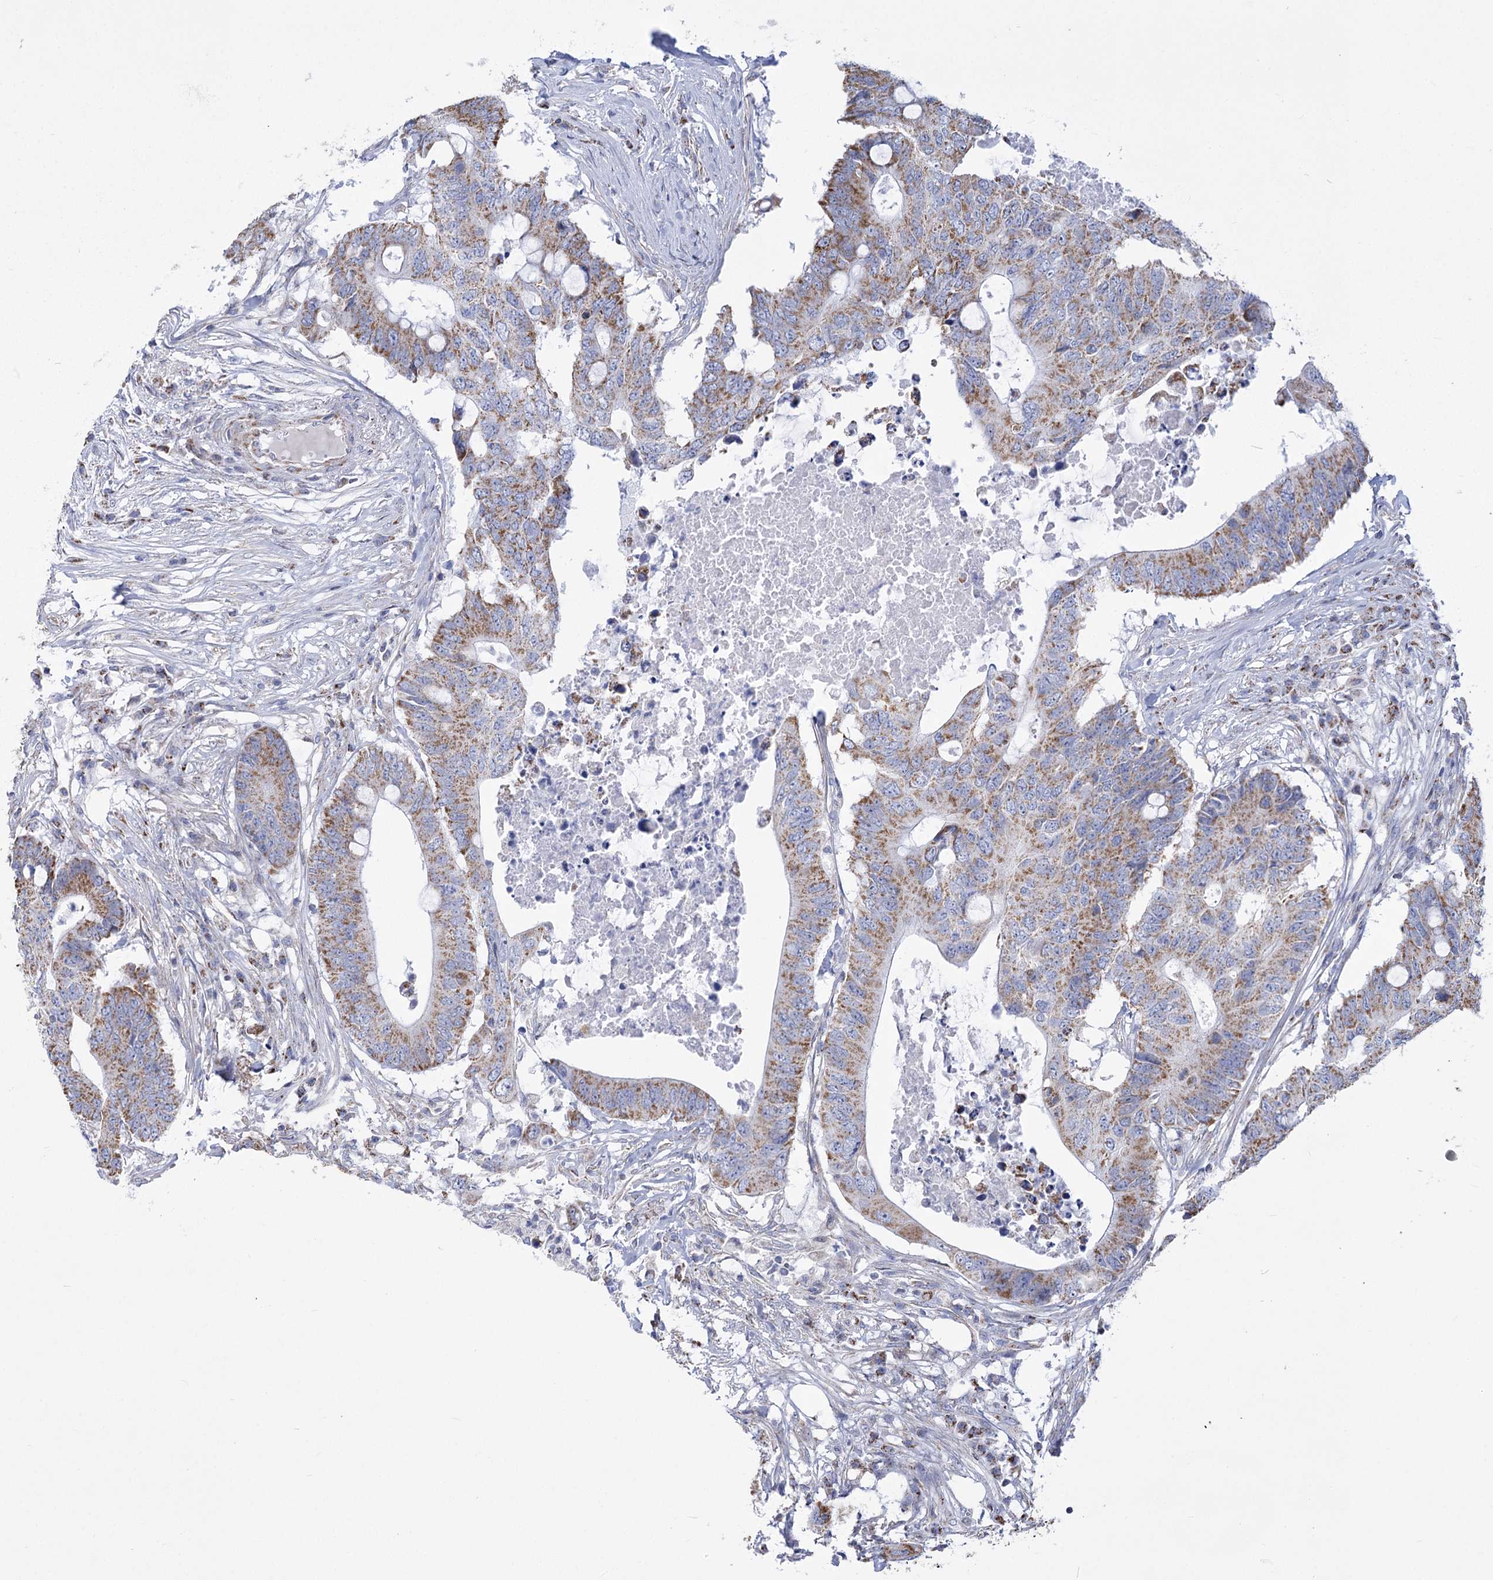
{"staining": {"intensity": "moderate", "quantity": "25%-75%", "location": "cytoplasmic/membranous"}, "tissue": "colorectal cancer", "cell_type": "Tumor cells", "image_type": "cancer", "snomed": [{"axis": "morphology", "description": "Adenocarcinoma, NOS"}, {"axis": "topography", "description": "Colon"}], "caption": "Colorectal adenocarcinoma tissue shows moderate cytoplasmic/membranous positivity in approximately 25%-75% of tumor cells, visualized by immunohistochemistry.", "gene": "PDHB", "patient": {"sex": "male", "age": 71}}